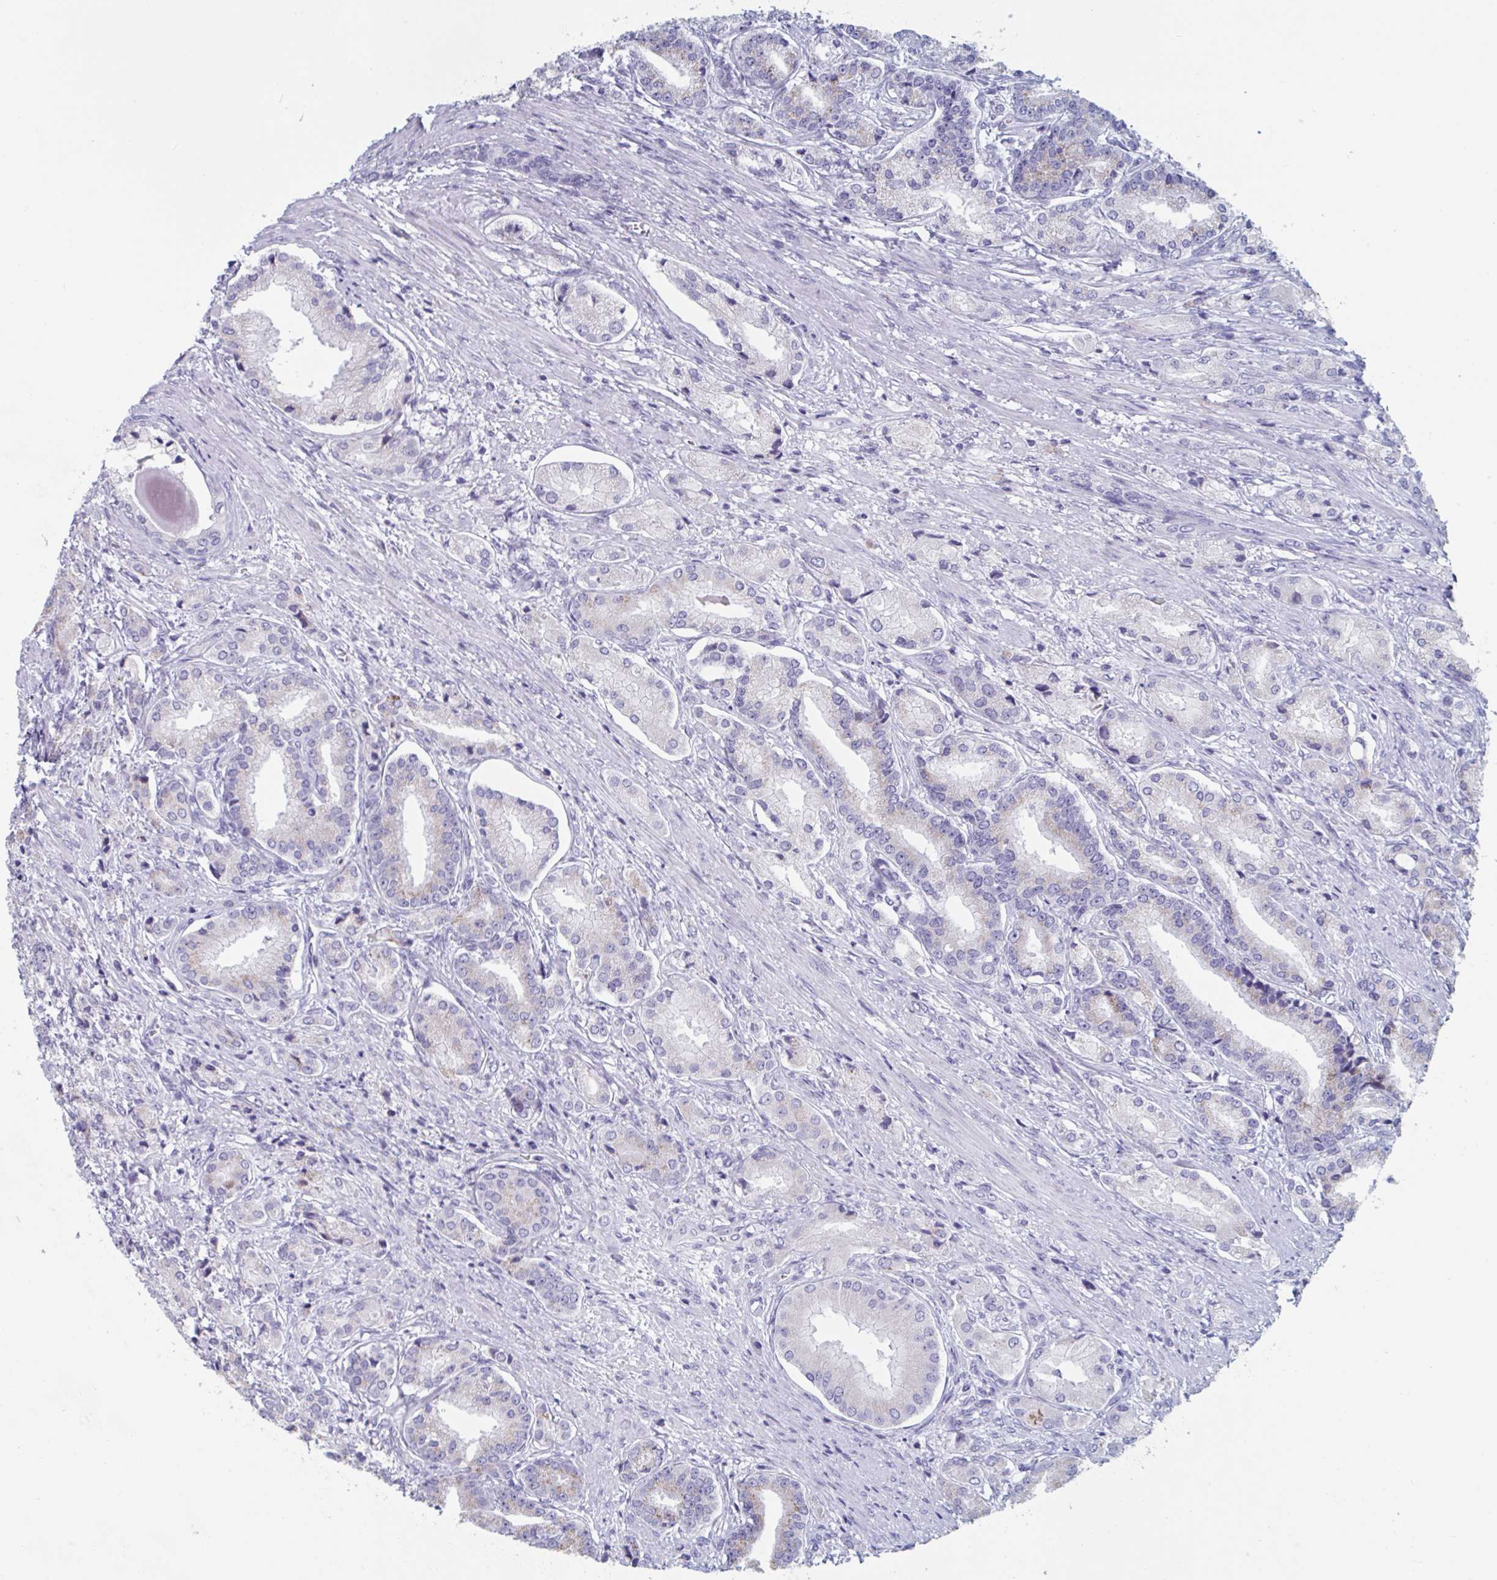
{"staining": {"intensity": "moderate", "quantity": "25%-75%", "location": "cytoplasmic/membranous"}, "tissue": "prostate cancer", "cell_type": "Tumor cells", "image_type": "cancer", "snomed": [{"axis": "morphology", "description": "Adenocarcinoma, High grade"}, {"axis": "topography", "description": "Prostate and seminal vesicle, NOS"}], "caption": "Prostate cancer was stained to show a protein in brown. There is medium levels of moderate cytoplasmic/membranous positivity in approximately 25%-75% of tumor cells.", "gene": "NDUFC2", "patient": {"sex": "male", "age": 61}}